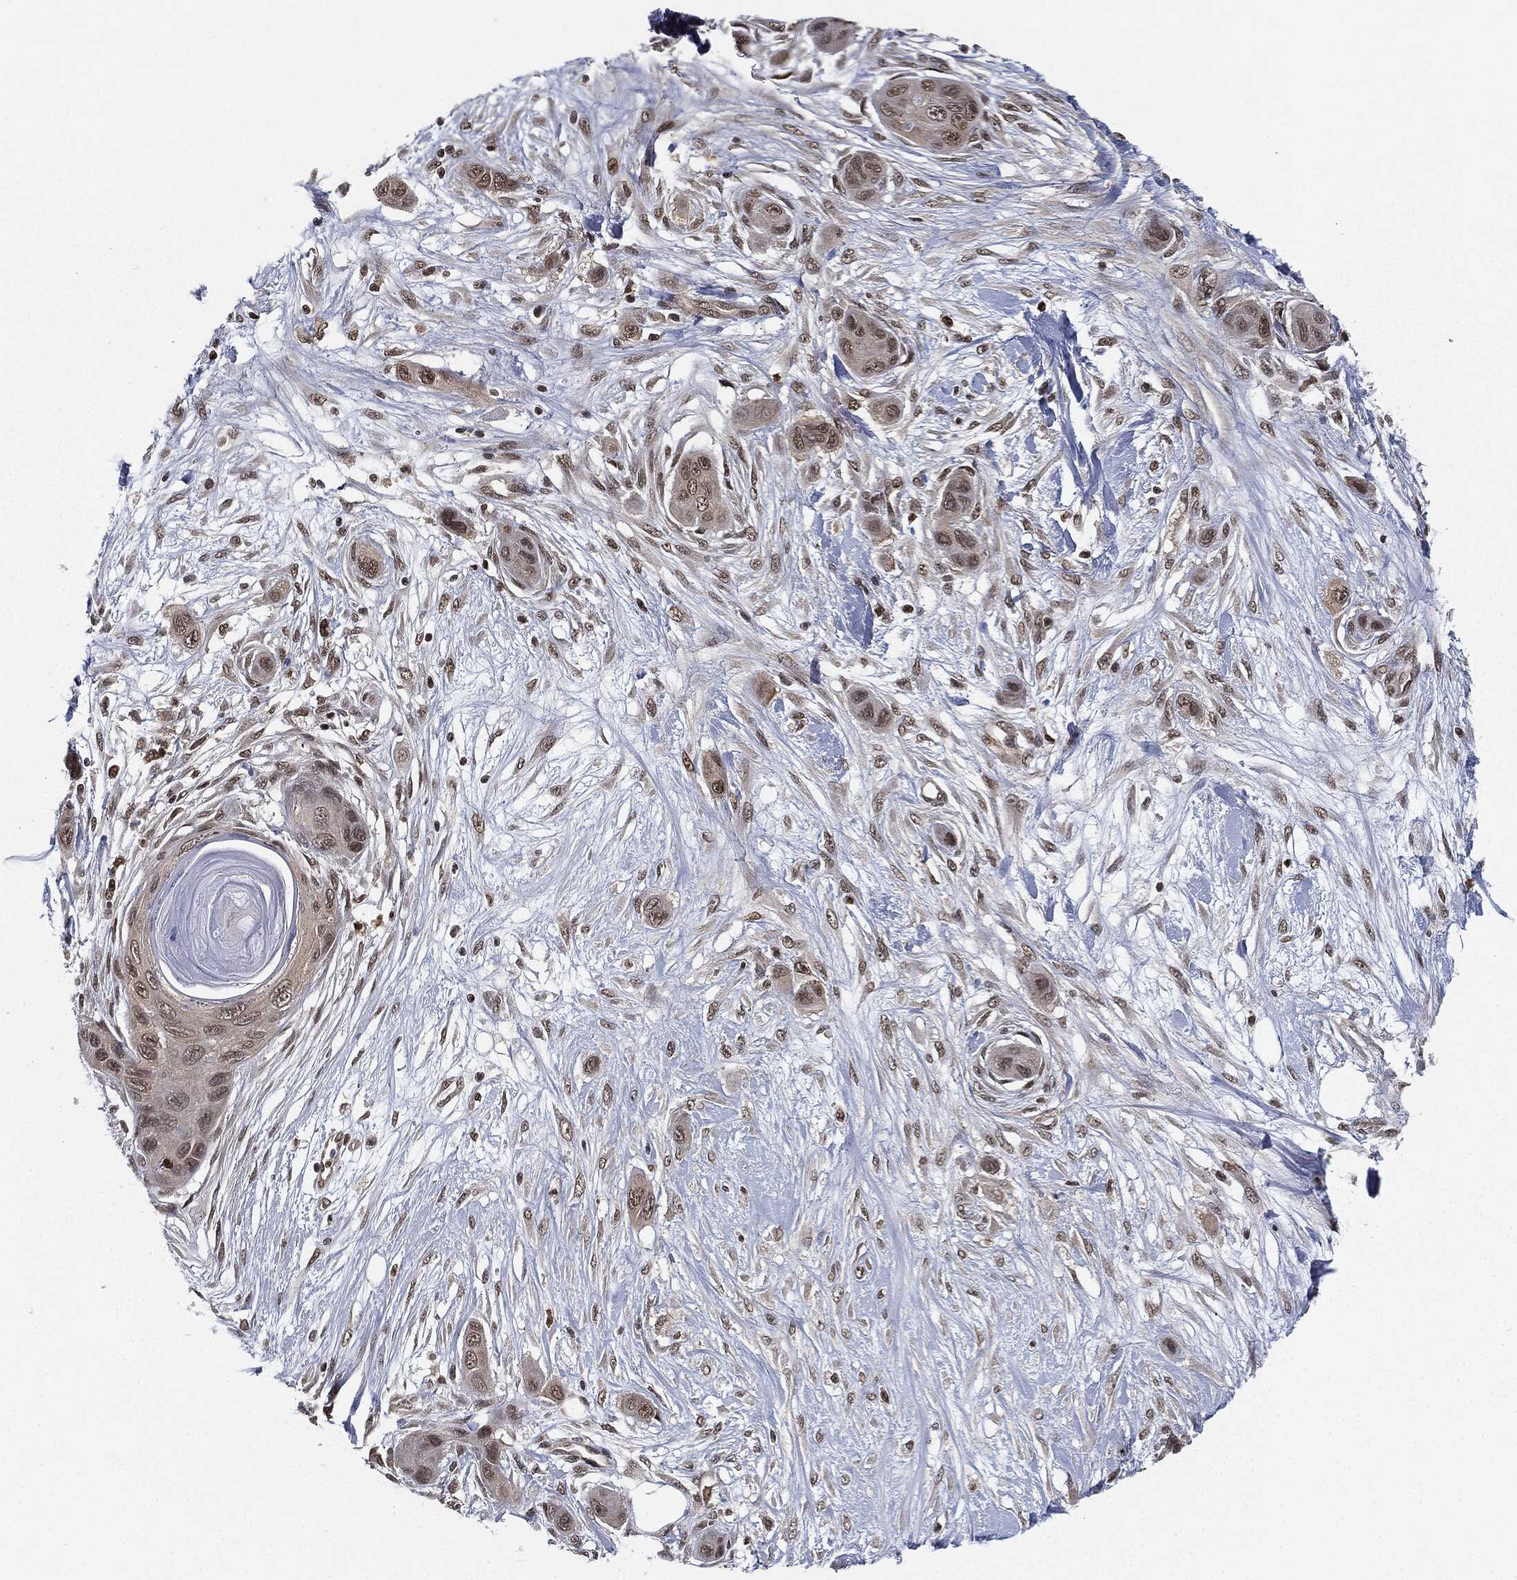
{"staining": {"intensity": "moderate", "quantity": "25%-75%", "location": "nuclear"}, "tissue": "skin cancer", "cell_type": "Tumor cells", "image_type": "cancer", "snomed": [{"axis": "morphology", "description": "Squamous cell carcinoma, NOS"}, {"axis": "topography", "description": "Skin"}], "caption": "High-power microscopy captured an IHC histopathology image of skin cancer, revealing moderate nuclear expression in approximately 25%-75% of tumor cells.", "gene": "TBC1D22A", "patient": {"sex": "male", "age": 79}}